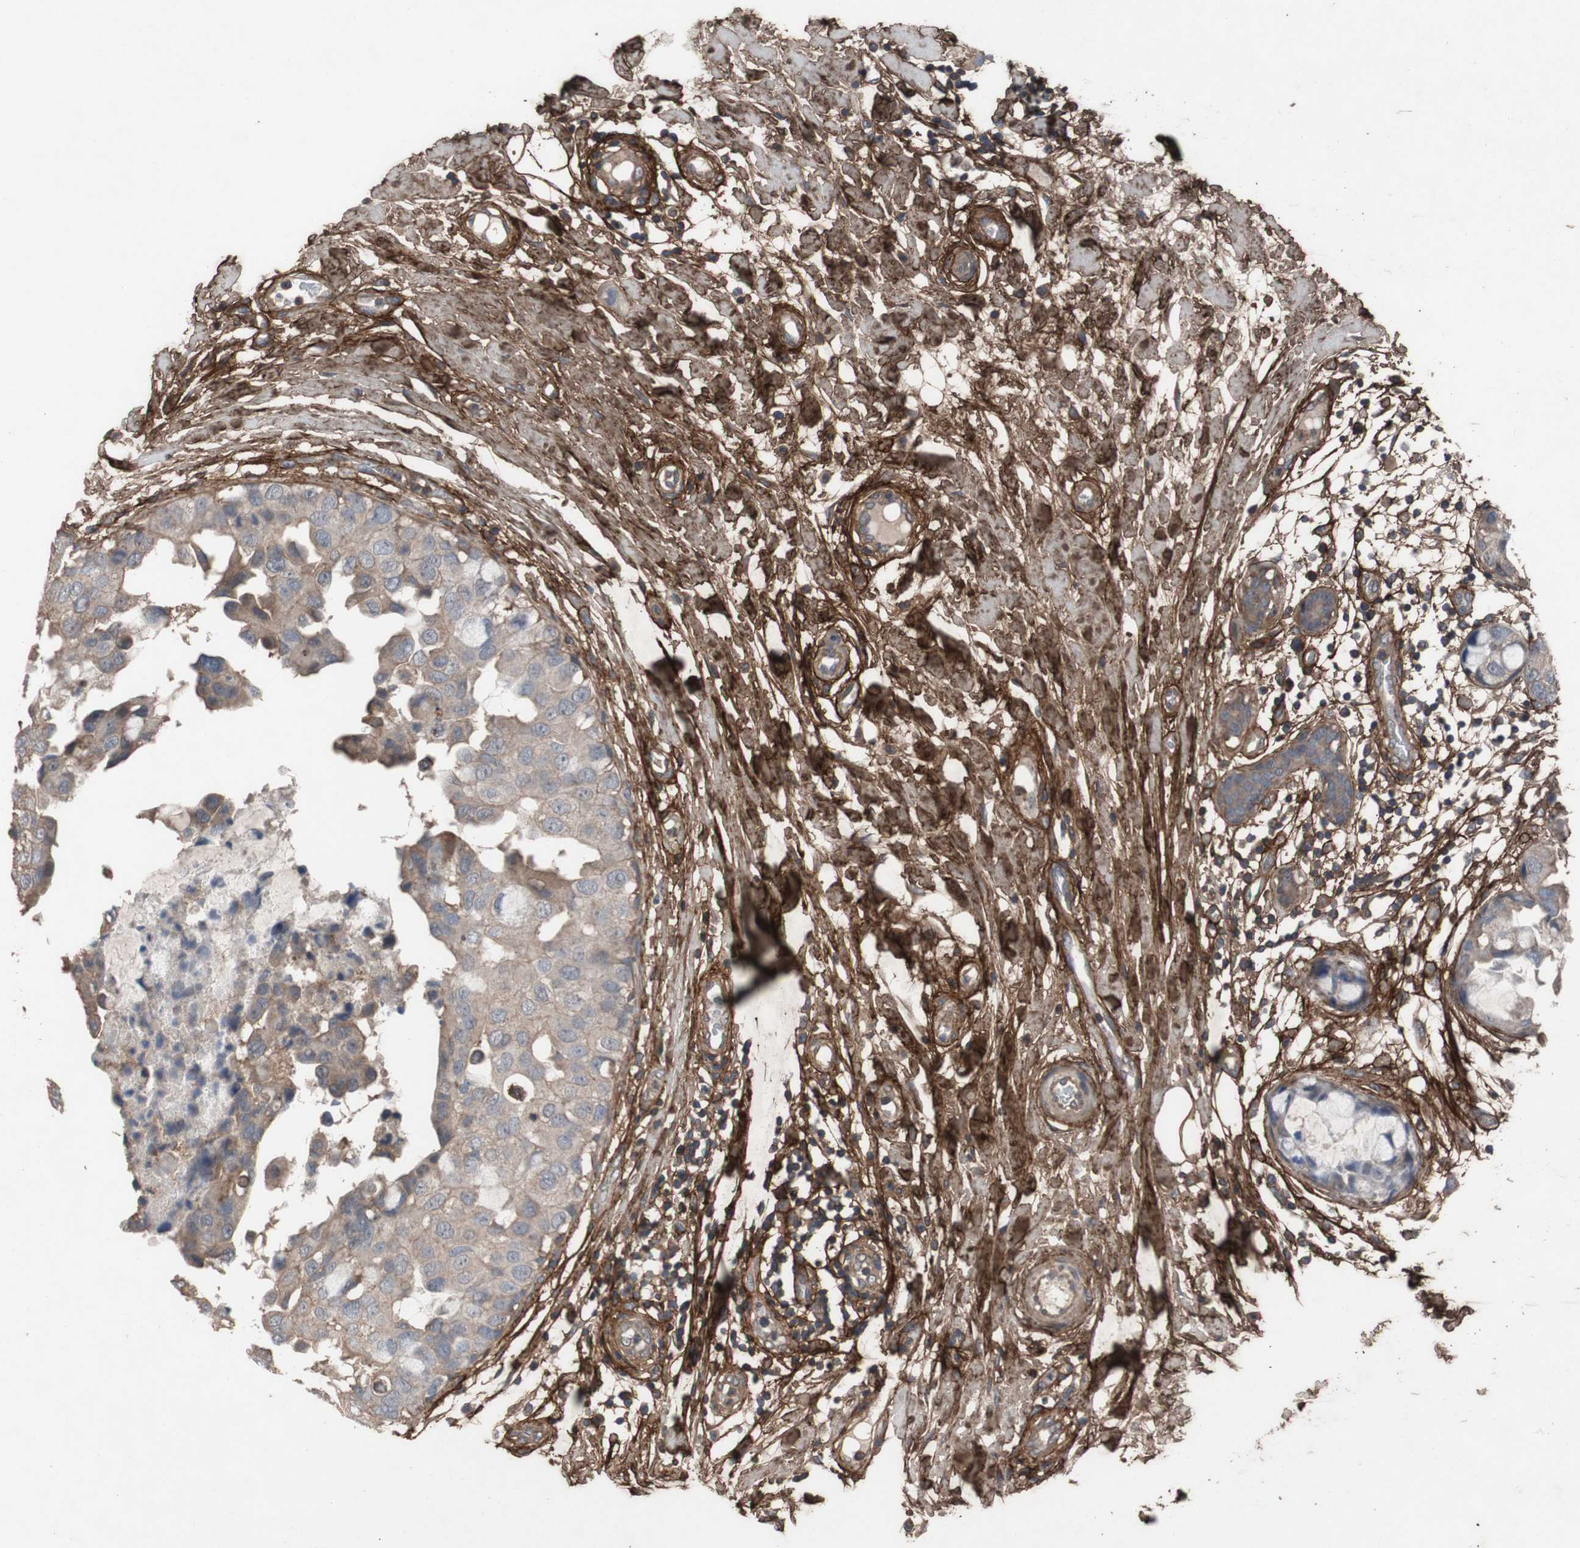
{"staining": {"intensity": "weak", "quantity": ">75%", "location": "cytoplasmic/membranous"}, "tissue": "breast cancer", "cell_type": "Tumor cells", "image_type": "cancer", "snomed": [{"axis": "morphology", "description": "Duct carcinoma"}, {"axis": "topography", "description": "Breast"}], "caption": "High-magnification brightfield microscopy of intraductal carcinoma (breast) stained with DAB (brown) and counterstained with hematoxylin (blue). tumor cells exhibit weak cytoplasmic/membranous positivity is present in approximately>75% of cells. Nuclei are stained in blue.", "gene": "COL6A2", "patient": {"sex": "female", "age": 40}}